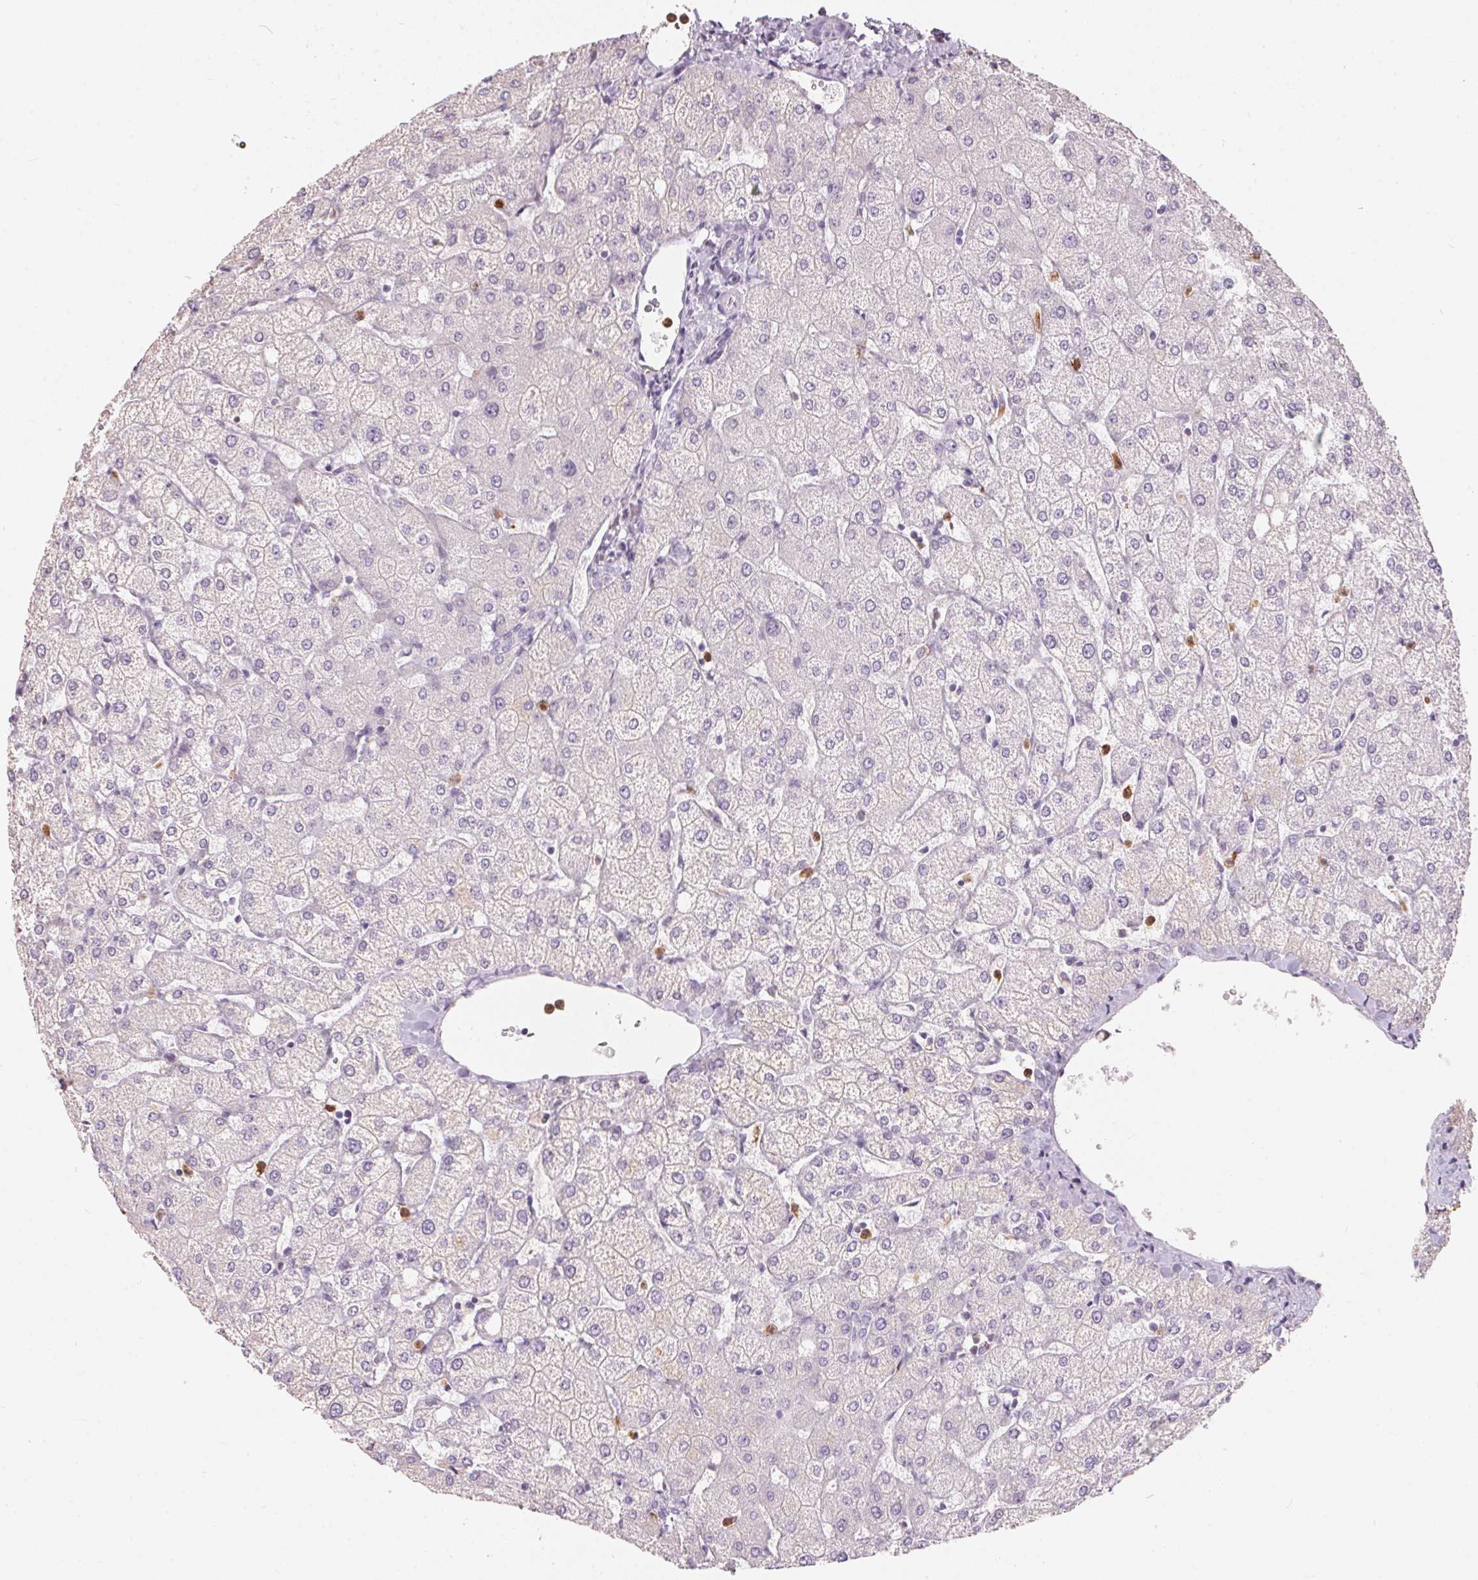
{"staining": {"intensity": "negative", "quantity": "none", "location": "none"}, "tissue": "liver", "cell_type": "Cholangiocytes", "image_type": "normal", "snomed": [{"axis": "morphology", "description": "Normal tissue, NOS"}, {"axis": "topography", "description": "Liver"}], "caption": "Protein analysis of unremarkable liver demonstrates no significant expression in cholangiocytes.", "gene": "SERPINB1", "patient": {"sex": "female", "age": 54}}